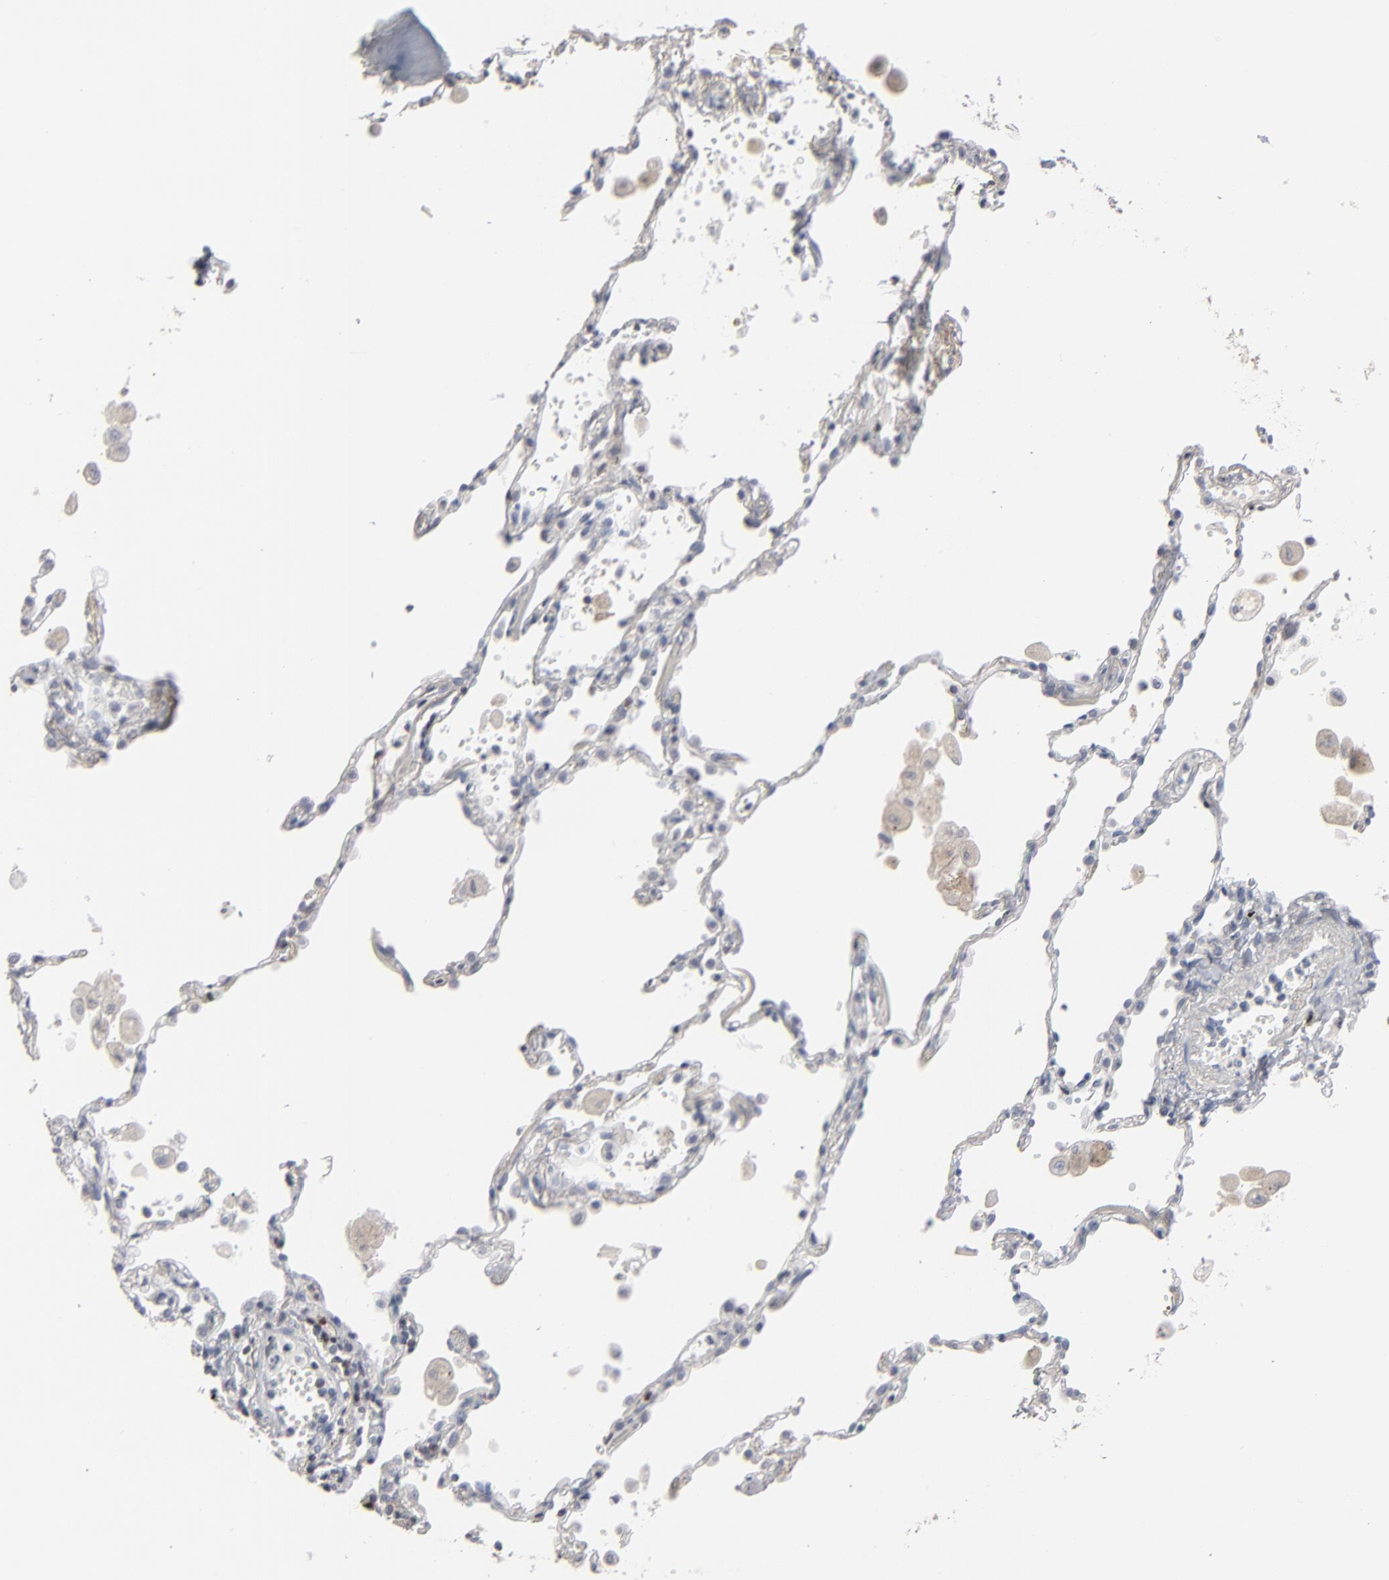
{"staining": {"intensity": "weak", "quantity": ">75%", "location": "cytoplasmic/membranous"}, "tissue": "lung cancer", "cell_type": "Tumor cells", "image_type": "cancer", "snomed": [{"axis": "morphology", "description": "Squamous cell carcinoma, NOS"}, {"axis": "topography", "description": "Lung"}], "caption": "This is an image of immunohistochemistry (IHC) staining of lung cancer, which shows weak expression in the cytoplasmic/membranous of tumor cells.", "gene": "STAT4", "patient": {"sex": "male", "age": 71}}